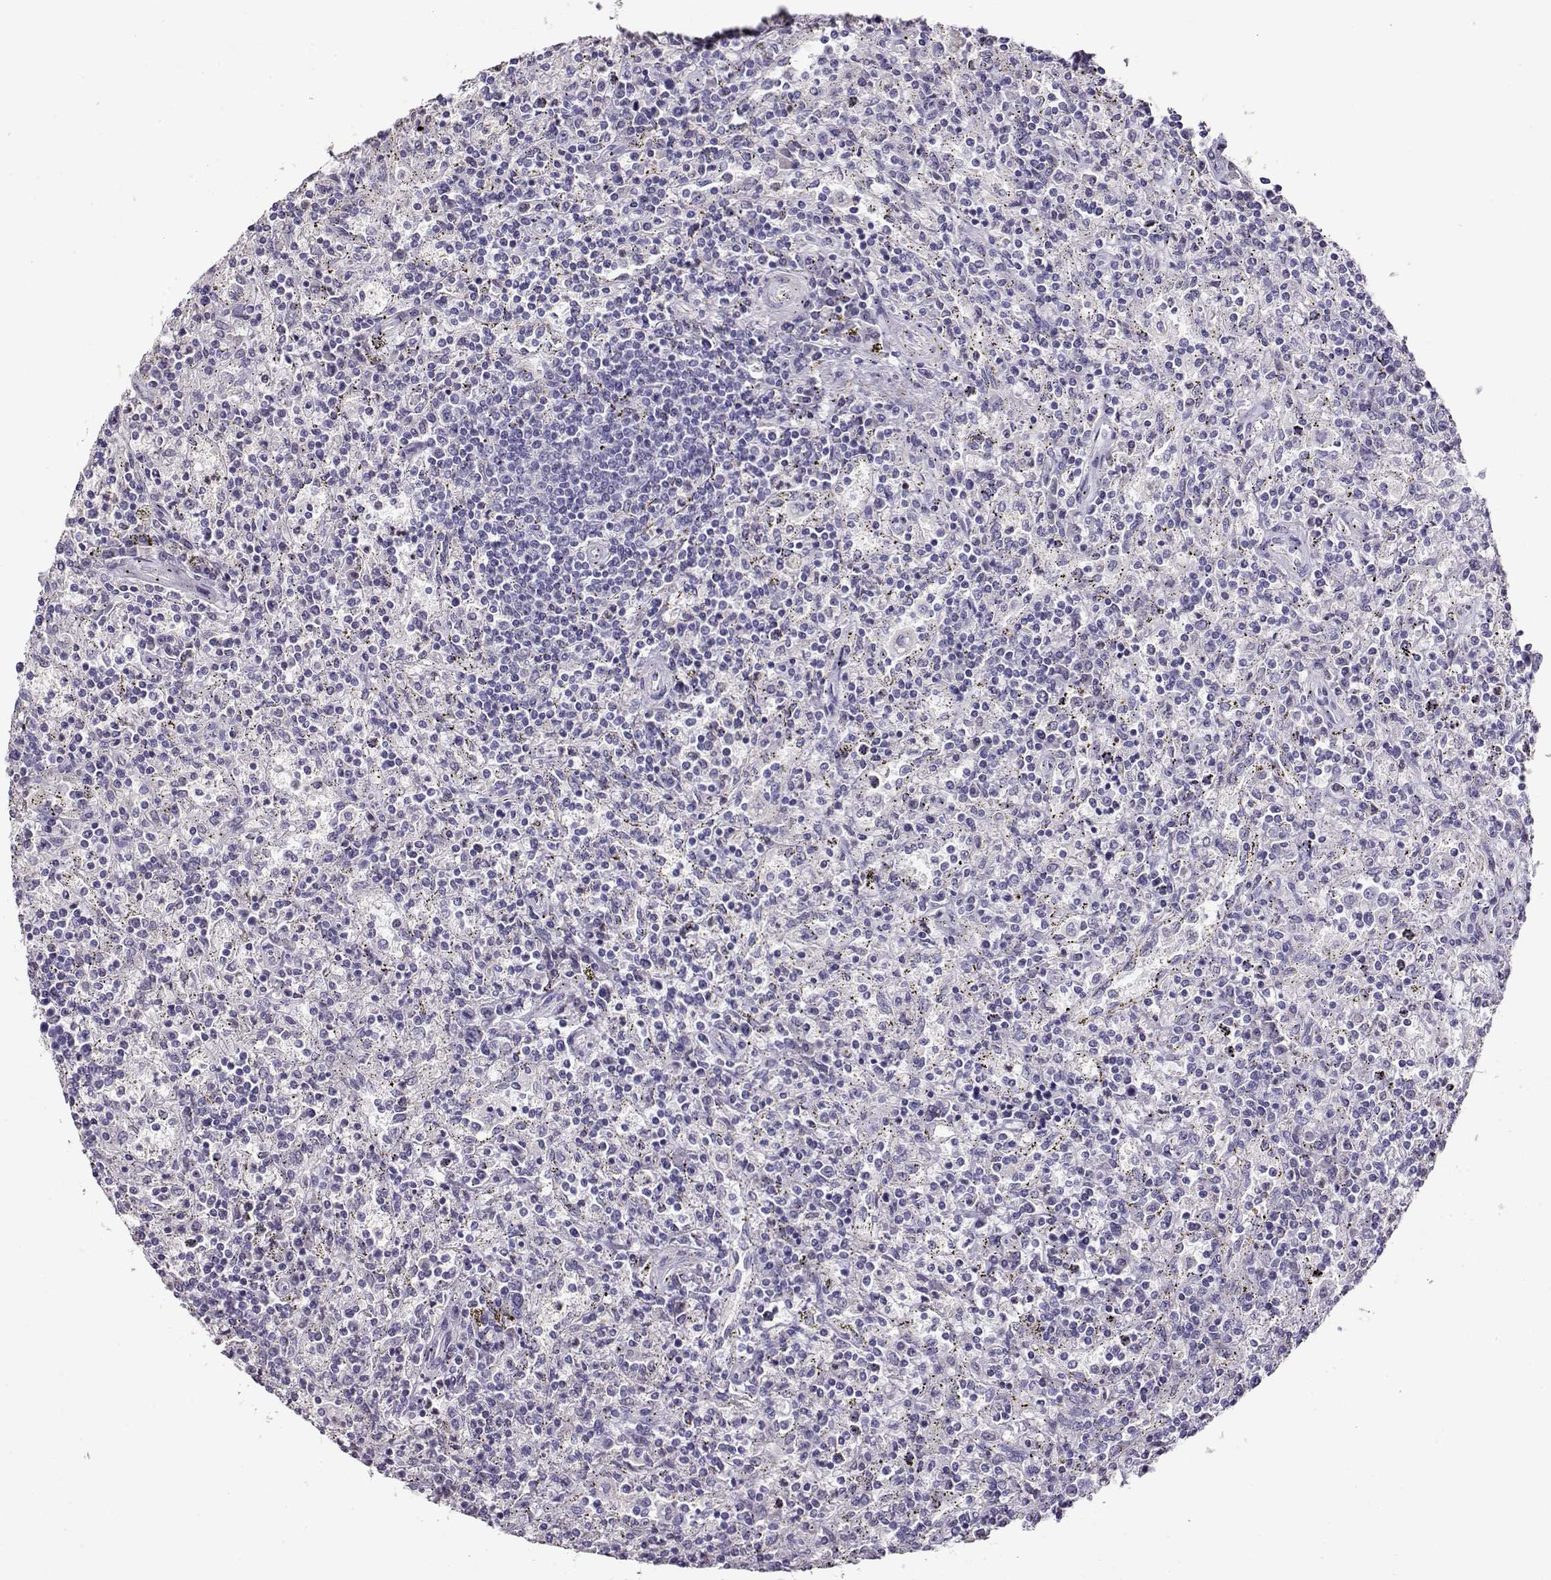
{"staining": {"intensity": "negative", "quantity": "none", "location": "none"}, "tissue": "lymphoma", "cell_type": "Tumor cells", "image_type": "cancer", "snomed": [{"axis": "morphology", "description": "Malignant lymphoma, non-Hodgkin's type, Low grade"}, {"axis": "topography", "description": "Spleen"}], "caption": "Immunohistochemistry (IHC) of malignant lymphoma, non-Hodgkin's type (low-grade) demonstrates no positivity in tumor cells.", "gene": "CCR8", "patient": {"sex": "male", "age": 62}}